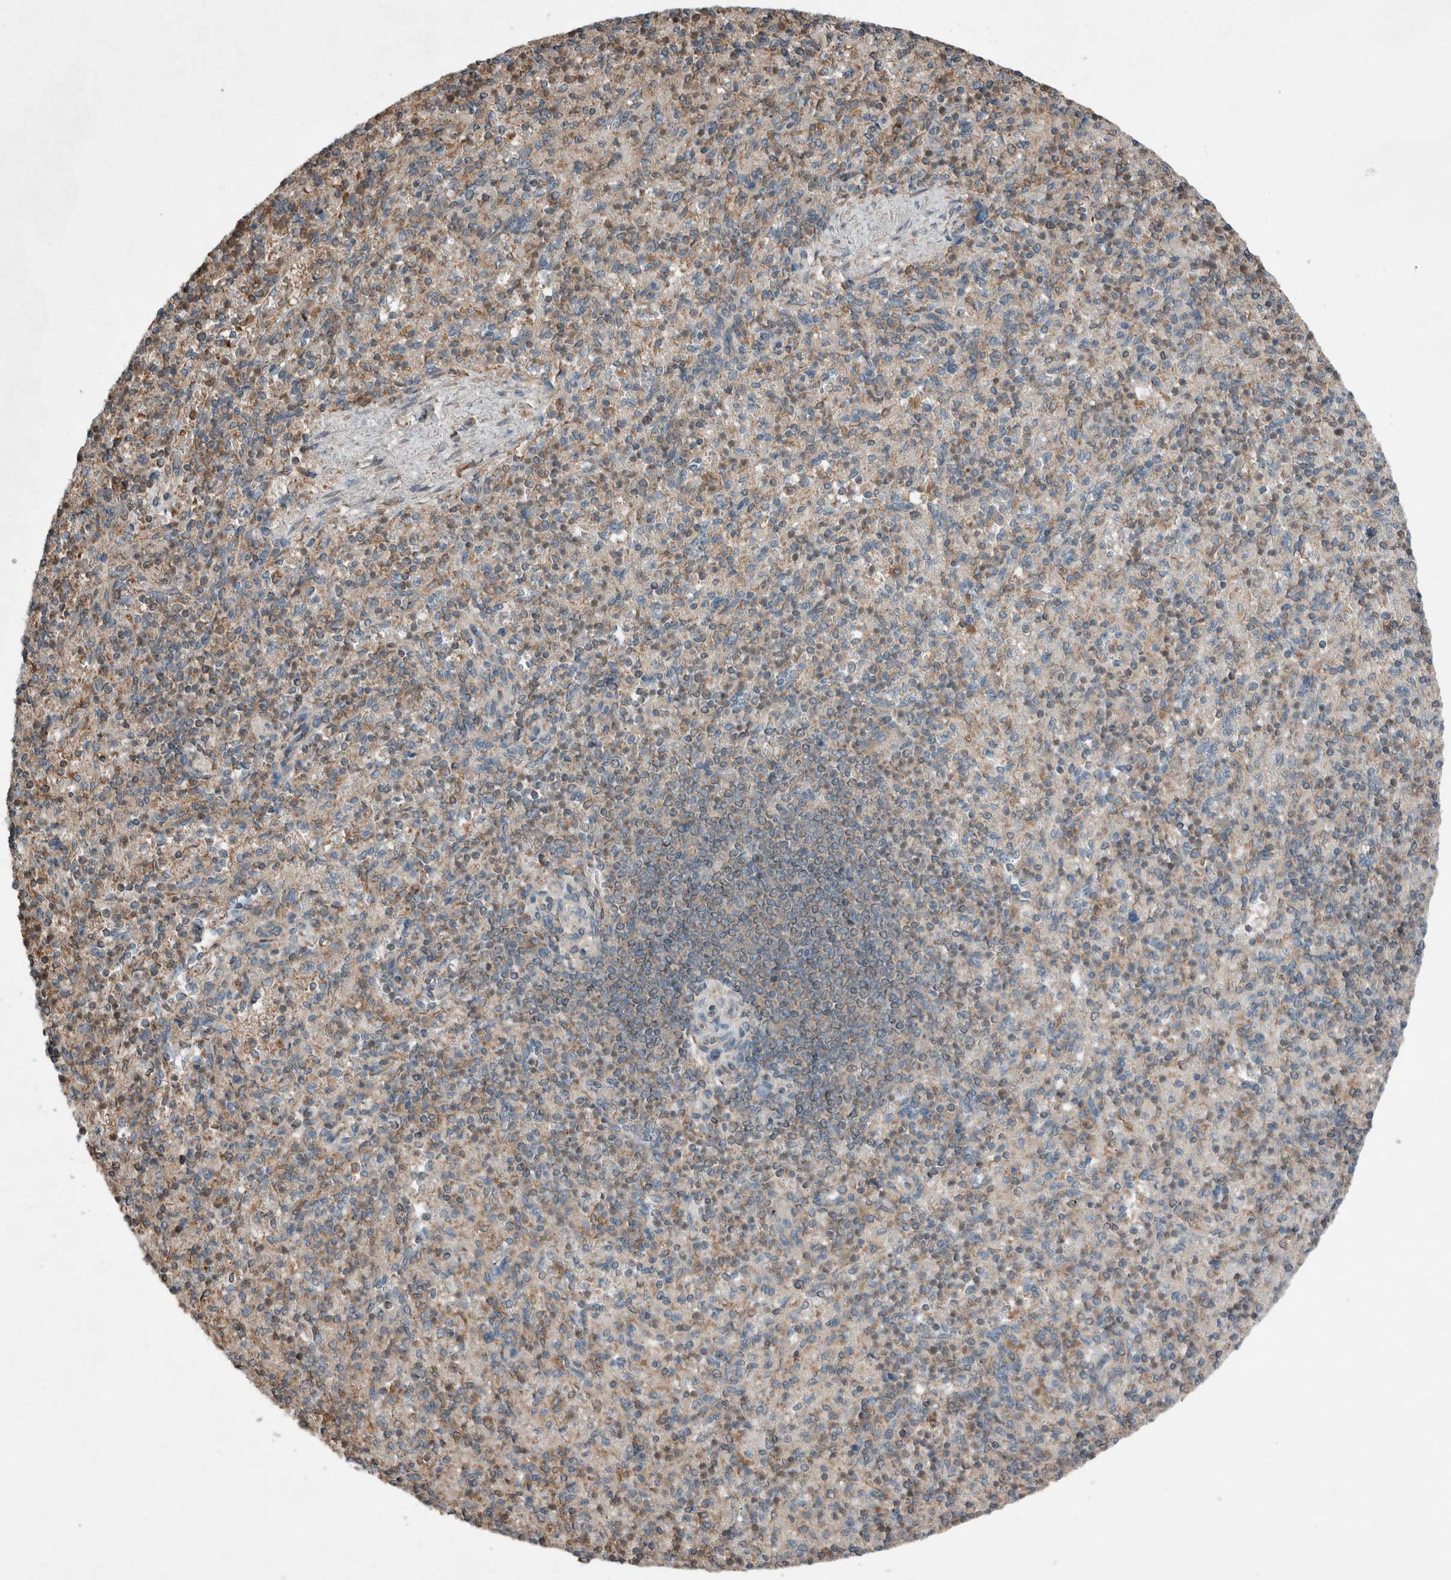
{"staining": {"intensity": "weak", "quantity": "<25%", "location": "cytoplasmic/membranous"}, "tissue": "spleen", "cell_type": "Cells in red pulp", "image_type": "normal", "snomed": [{"axis": "morphology", "description": "Normal tissue, NOS"}, {"axis": "topography", "description": "Spleen"}], "caption": "Photomicrograph shows no significant protein positivity in cells in red pulp of unremarkable spleen. (Immunohistochemistry, brightfield microscopy, high magnification).", "gene": "KLK14", "patient": {"sex": "female", "age": 74}}